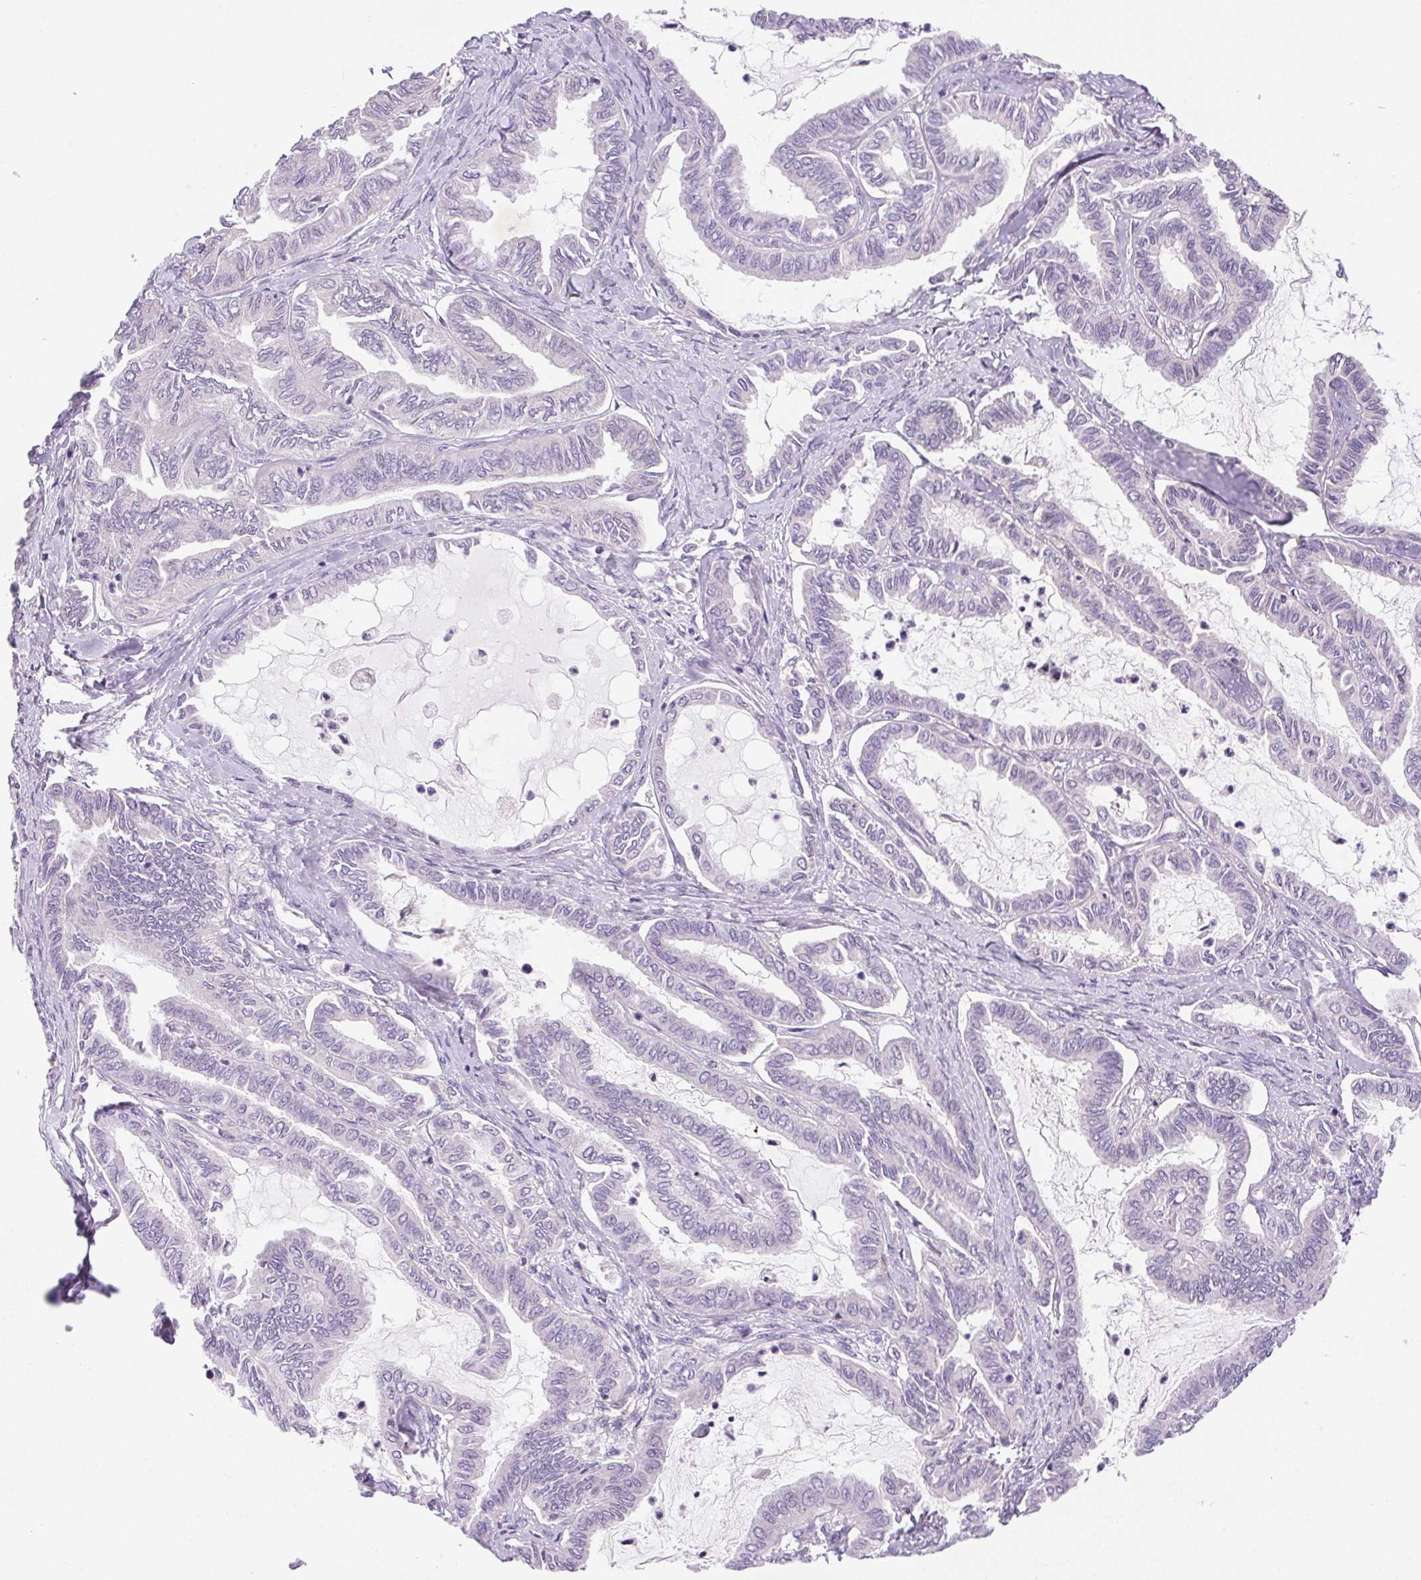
{"staining": {"intensity": "negative", "quantity": "none", "location": "none"}, "tissue": "ovarian cancer", "cell_type": "Tumor cells", "image_type": "cancer", "snomed": [{"axis": "morphology", "description": "Carcinoma, endometroid"}, {"axis": "topography", "description": "Ovary"}], "caption": "This is a photomicrograph of IHC staining of ovarian endometroid carcinoma, which shows no positivity in tumor cells.", "gene": "ARHGAP11B", "patient": {"sex": "female", "age": 70}}